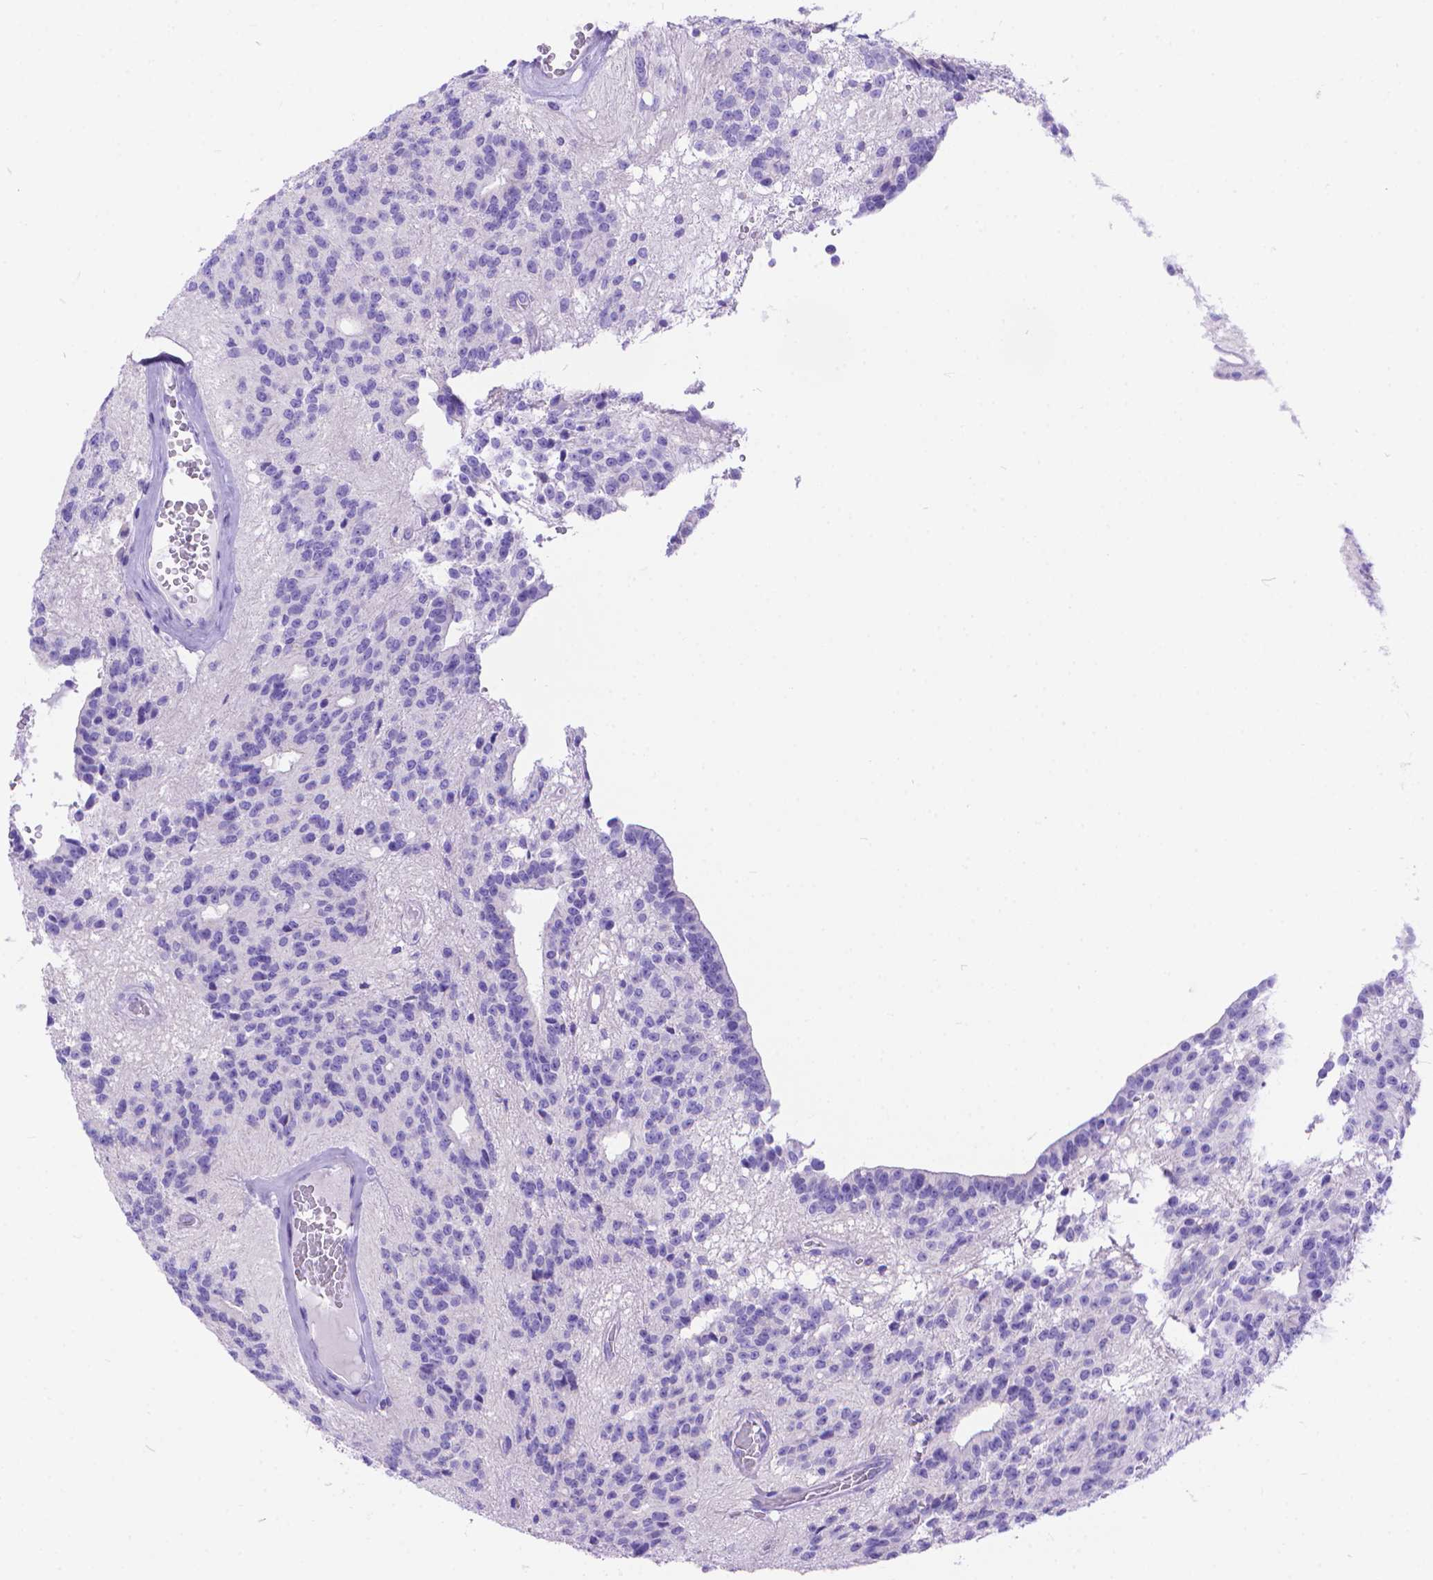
{"staining": {"intensity": "negative", "quantity": "none", "location": "none"}, "tissue": "glioma", "cell_type": "Tumor cells", "image_type": "cancer", "snomed": [{"axis": "morphology", "description": "Glioma, malignant, Low grade"}, {"axis": "topography", "description": "Brain"}], "caption": "Malignant glioma (low-grade) was stained to show a protein in brown. There is no significant staining in tumor cells.", "gene": "DHRS2", "patient": {"sex": "male", "age": 31}}